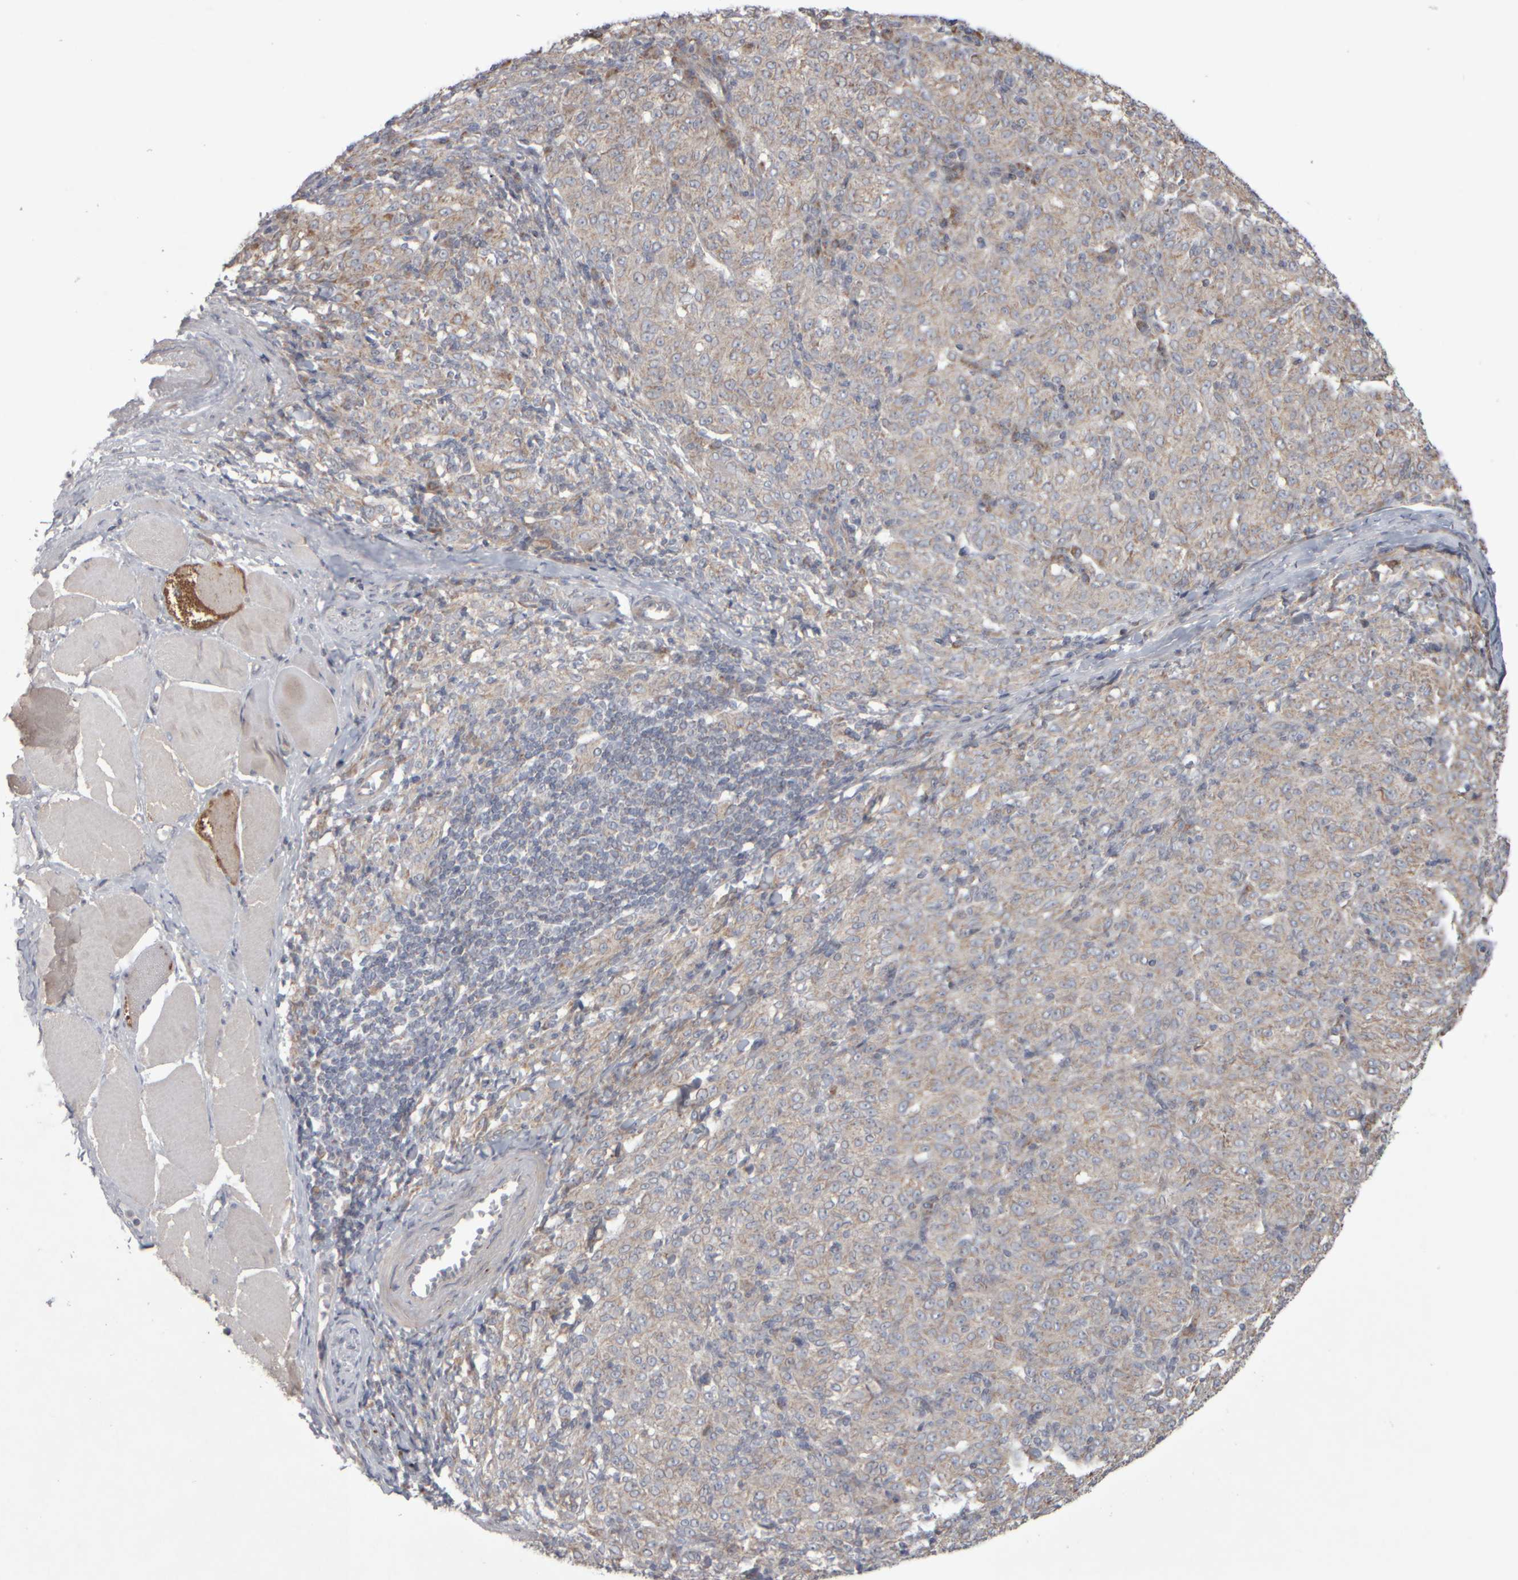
{"staining": {"intensity": "weak", "quantity": "25%-75%", "location": "cytoplasmic/membranous"}, "tissue": "melanoma", "cell_type": "Tumor cells", "image_type": "cancer", "snomed": [{"axis": "morphology", "description": "Malignant melanoma, NOS"}, {"axis": "topography", "description": "Skin"}], "caption": "Malignant melanoma stained for a protein reveals weak cytoplasmic/membranous positivity in tumor cells.", "gene": "SCO1", "patient": {"sex": "female", "age": 72}}